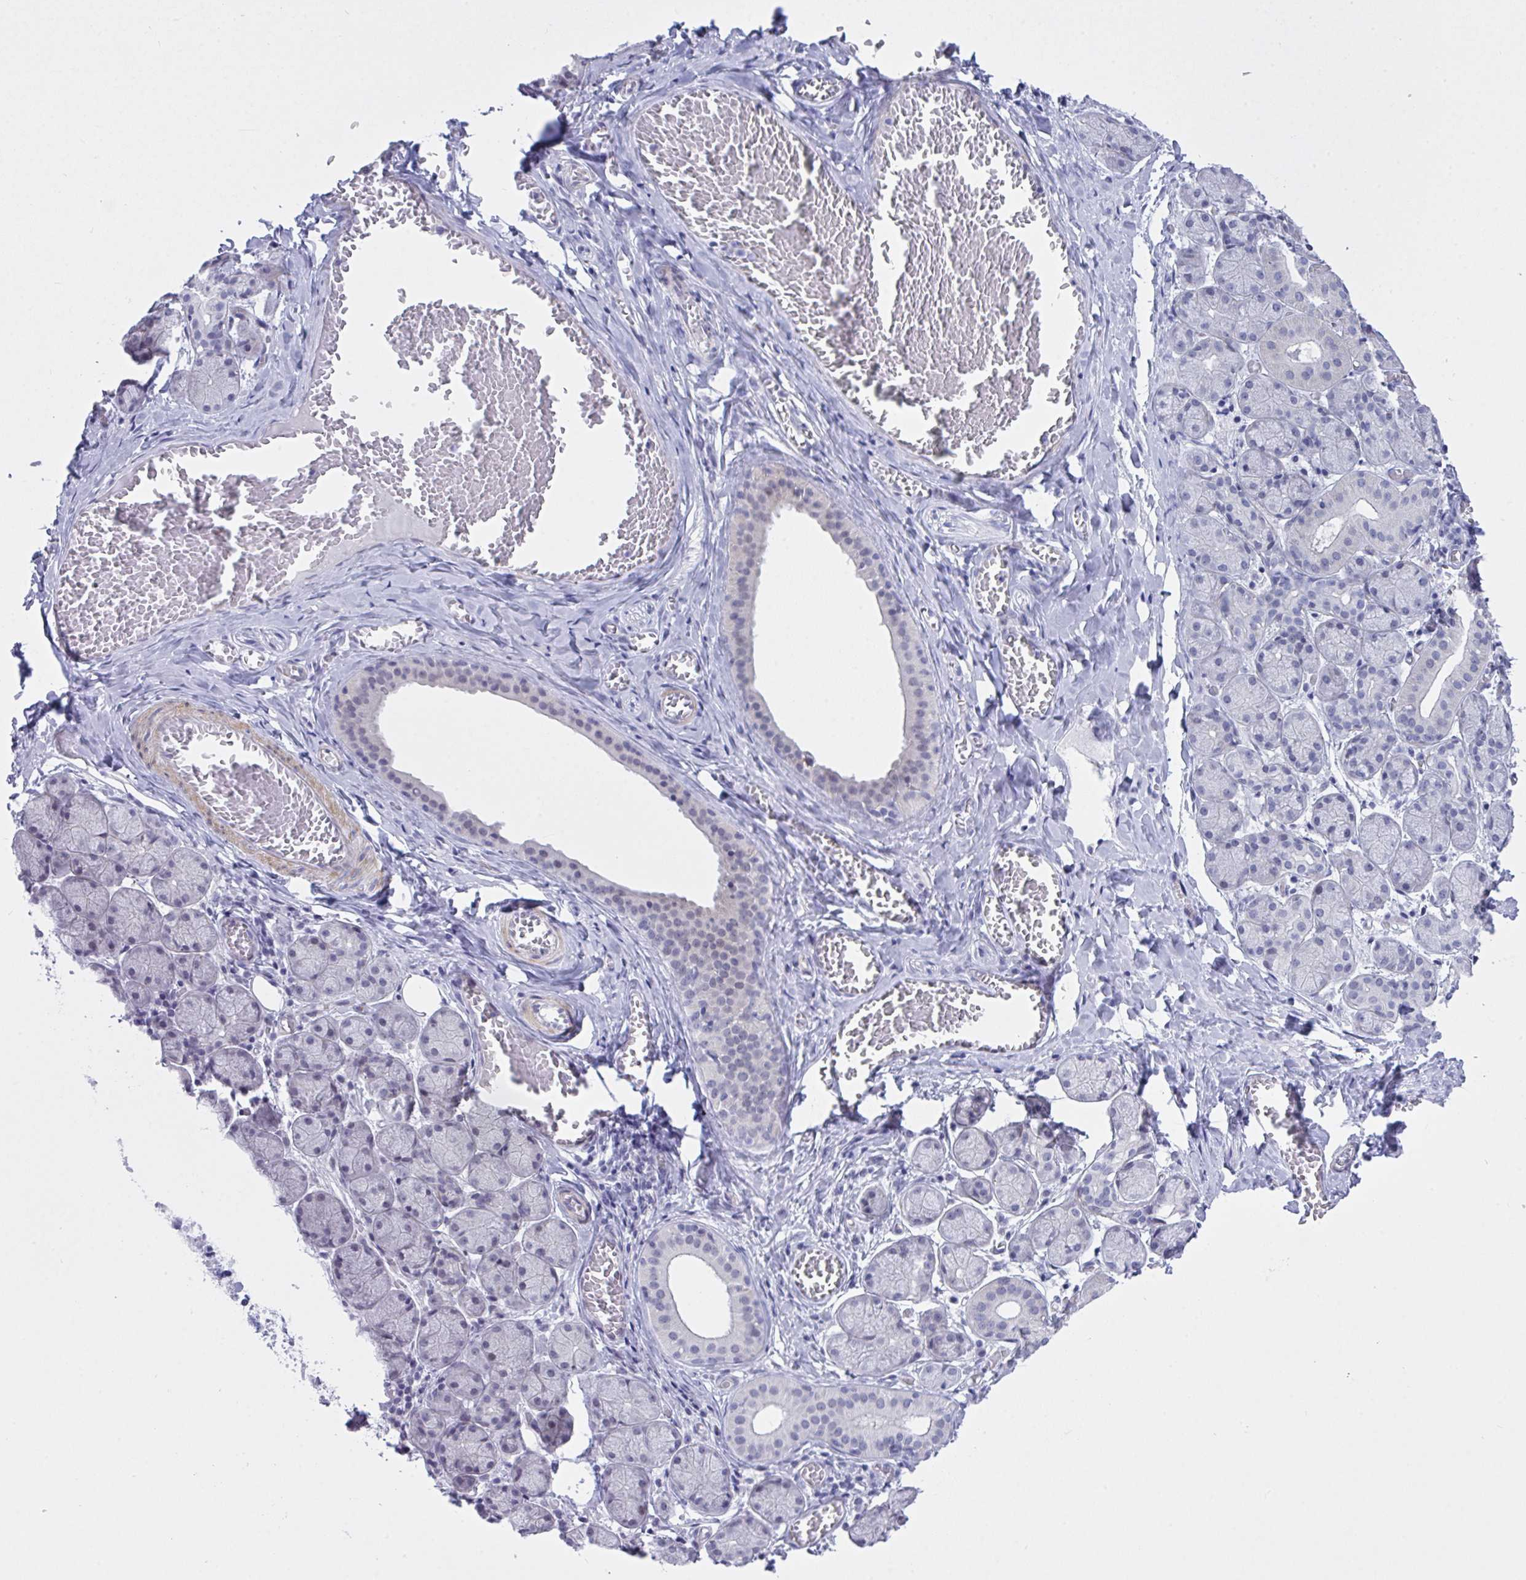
{"staining": {"intensity": "negative", "quantity": "none", "location": "none"}, "tissue": "salivary gland", "cell_type": "Glandular cells", "image_type": "normal", "snomed": [{"axis": "morphology", "description": "Normal tissue, NOS"}, {"axis": "topography", "description": "Salivary gland"}], "caption": "Immunohistochemistry histopathology image of benign salivary gland stained for a protein (brown), which reveals no positivity in glandular cells. (Stains: DAB immunohistochemistry with hematoxylin counter stain, Microscopy: brightfield microscopy at high magnification).", "gene": "FBXL22", "patient": {"sex": "female", "age": 24}}